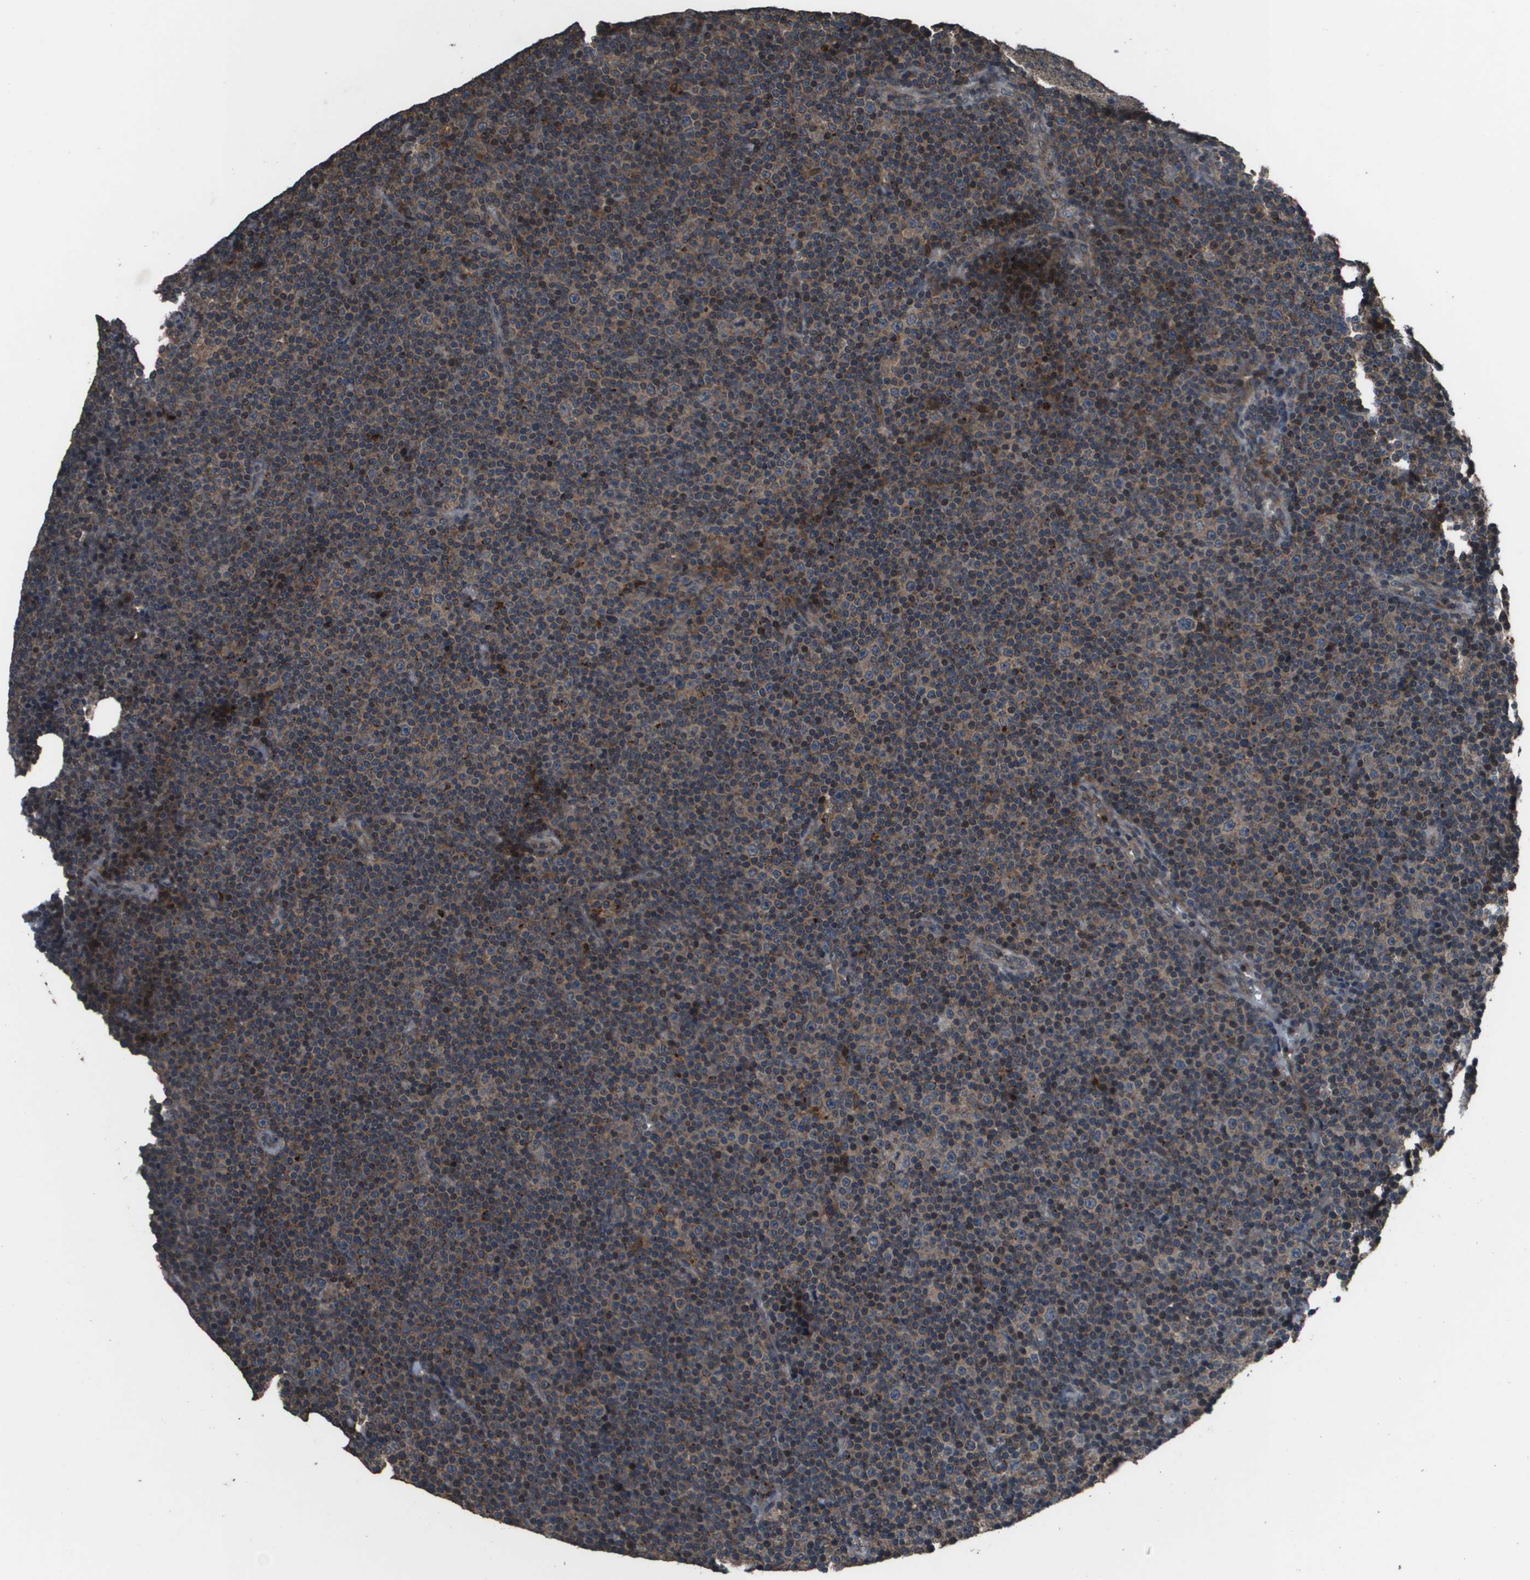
{"staining": {"intensity": "weak", "quantity": "25%-75%", "location": "cytoplasmic/membranous"}, "tissue": "lymphoma", "cell_type": "Tumor cells", "image_type": "cancer", "snomed": [{"axis": "morphology", "description": "Malignant lymphoma, non-Hodgkin's type, Low grade"}, {"axis": "topography", "description": "Lymph node"}], "caption": "Human lymphoma stained with a brown dye displays weak cytoplasmic/membranous positive staining in about 25%-75% of tumor cells.", "gene": "GOSR2", "patient": {"sex": "female", "age": 67}}